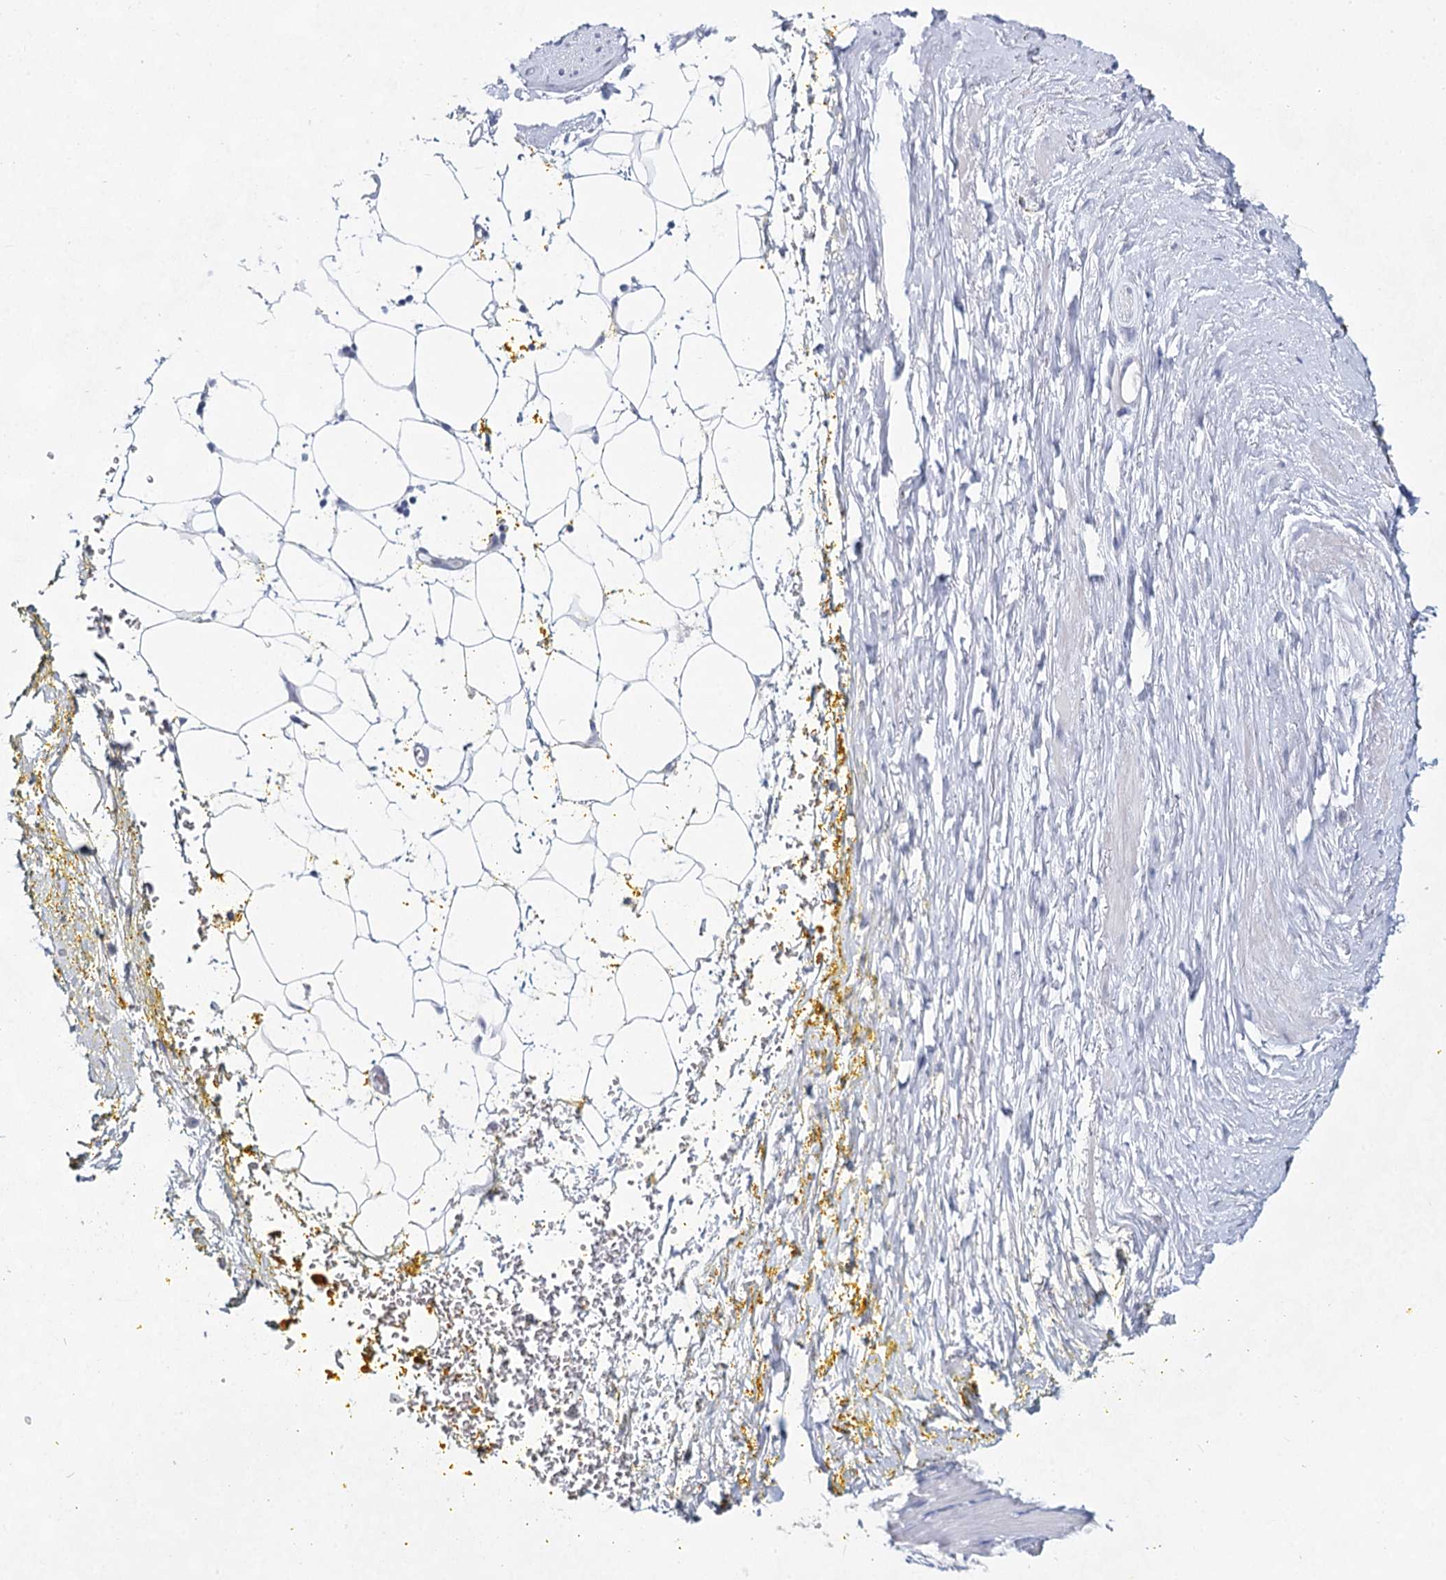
{"staining": {"intensity": "negative", "quantity": "none", "location": "none"}, "tissue": "adipose tissue", "cell_type": "Adipocytes", "image_type": "normal", "snomed": [{"axis": "morphology", "description": "Normal tissue, NOS"}, {"axis": "morphology", "description": "Adenocarcinoma, Low grade"}, {"axis": "topography", "description": "Prostate"}, {"axis": "topography", "description": "Peripheral nerve tissue"}], "caption": "DAB (3,3'-diaminobenzidine) immunohistochemical staining of benign adipose tissue exhibits no significant staining in adipocytes. Nuclei are stained in blue.", "gene": "SLC17A2", "patient": {"sex": "male", "age": 63}}